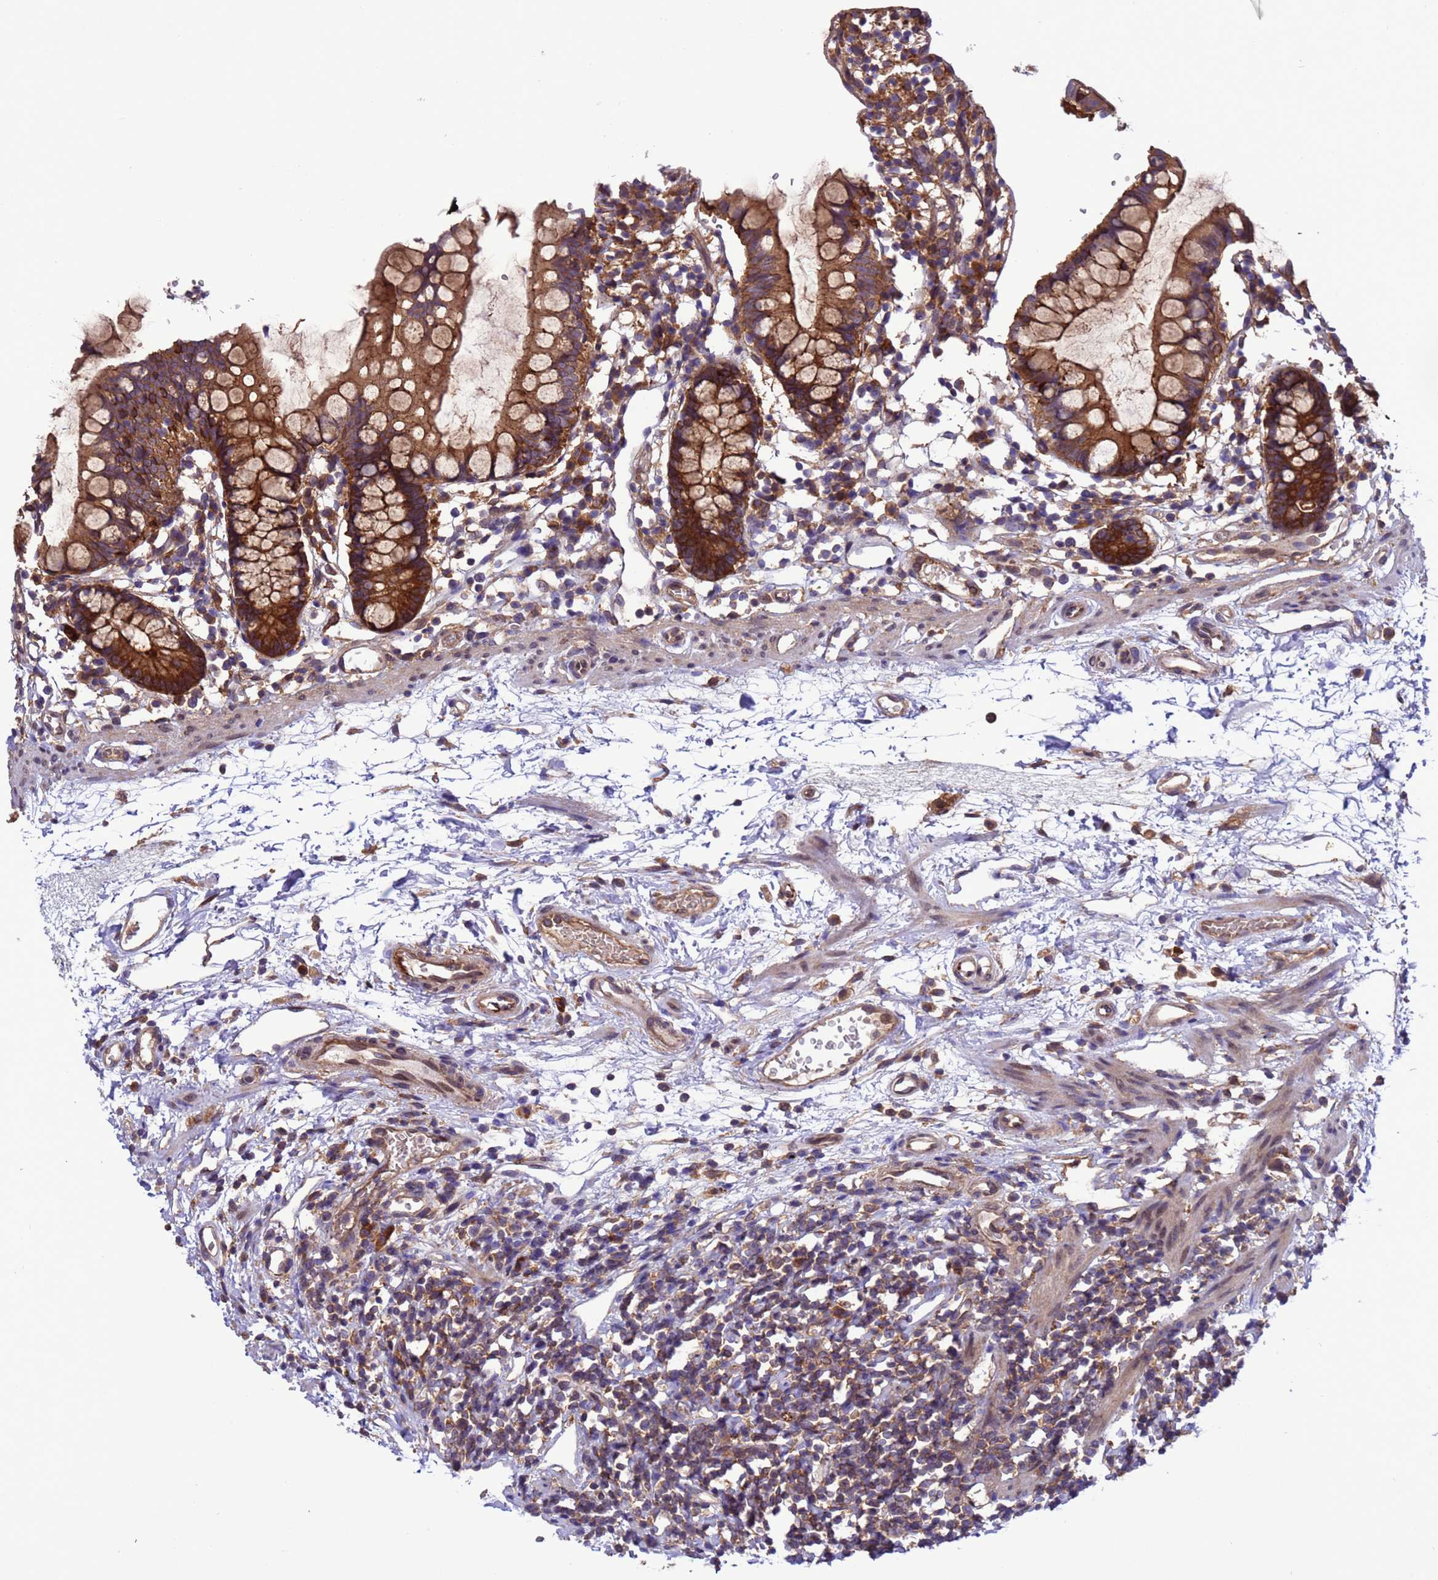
{"staining": {"intensity": "strong", "quantity": ">75%", "location": "cytoplasmic/membranous"}, "tissue": "small intestine", "cell_type": "Glandular cells", "image_type": "normal", "snomed": [{"axis": "morphology", "description": "Normal tissue, NOS"}, {"axis": "topography", "description": "Small intestine"}], "caption": "This is a photomicrograph of immunohistochemistry (IHC) staining of unremarkable small intestine, which shows strong staining in the cytoplasmic/membranous of glandular cells.", "gene": "ARHGAP12", "patient": {"sex": "female", "age": 84}}